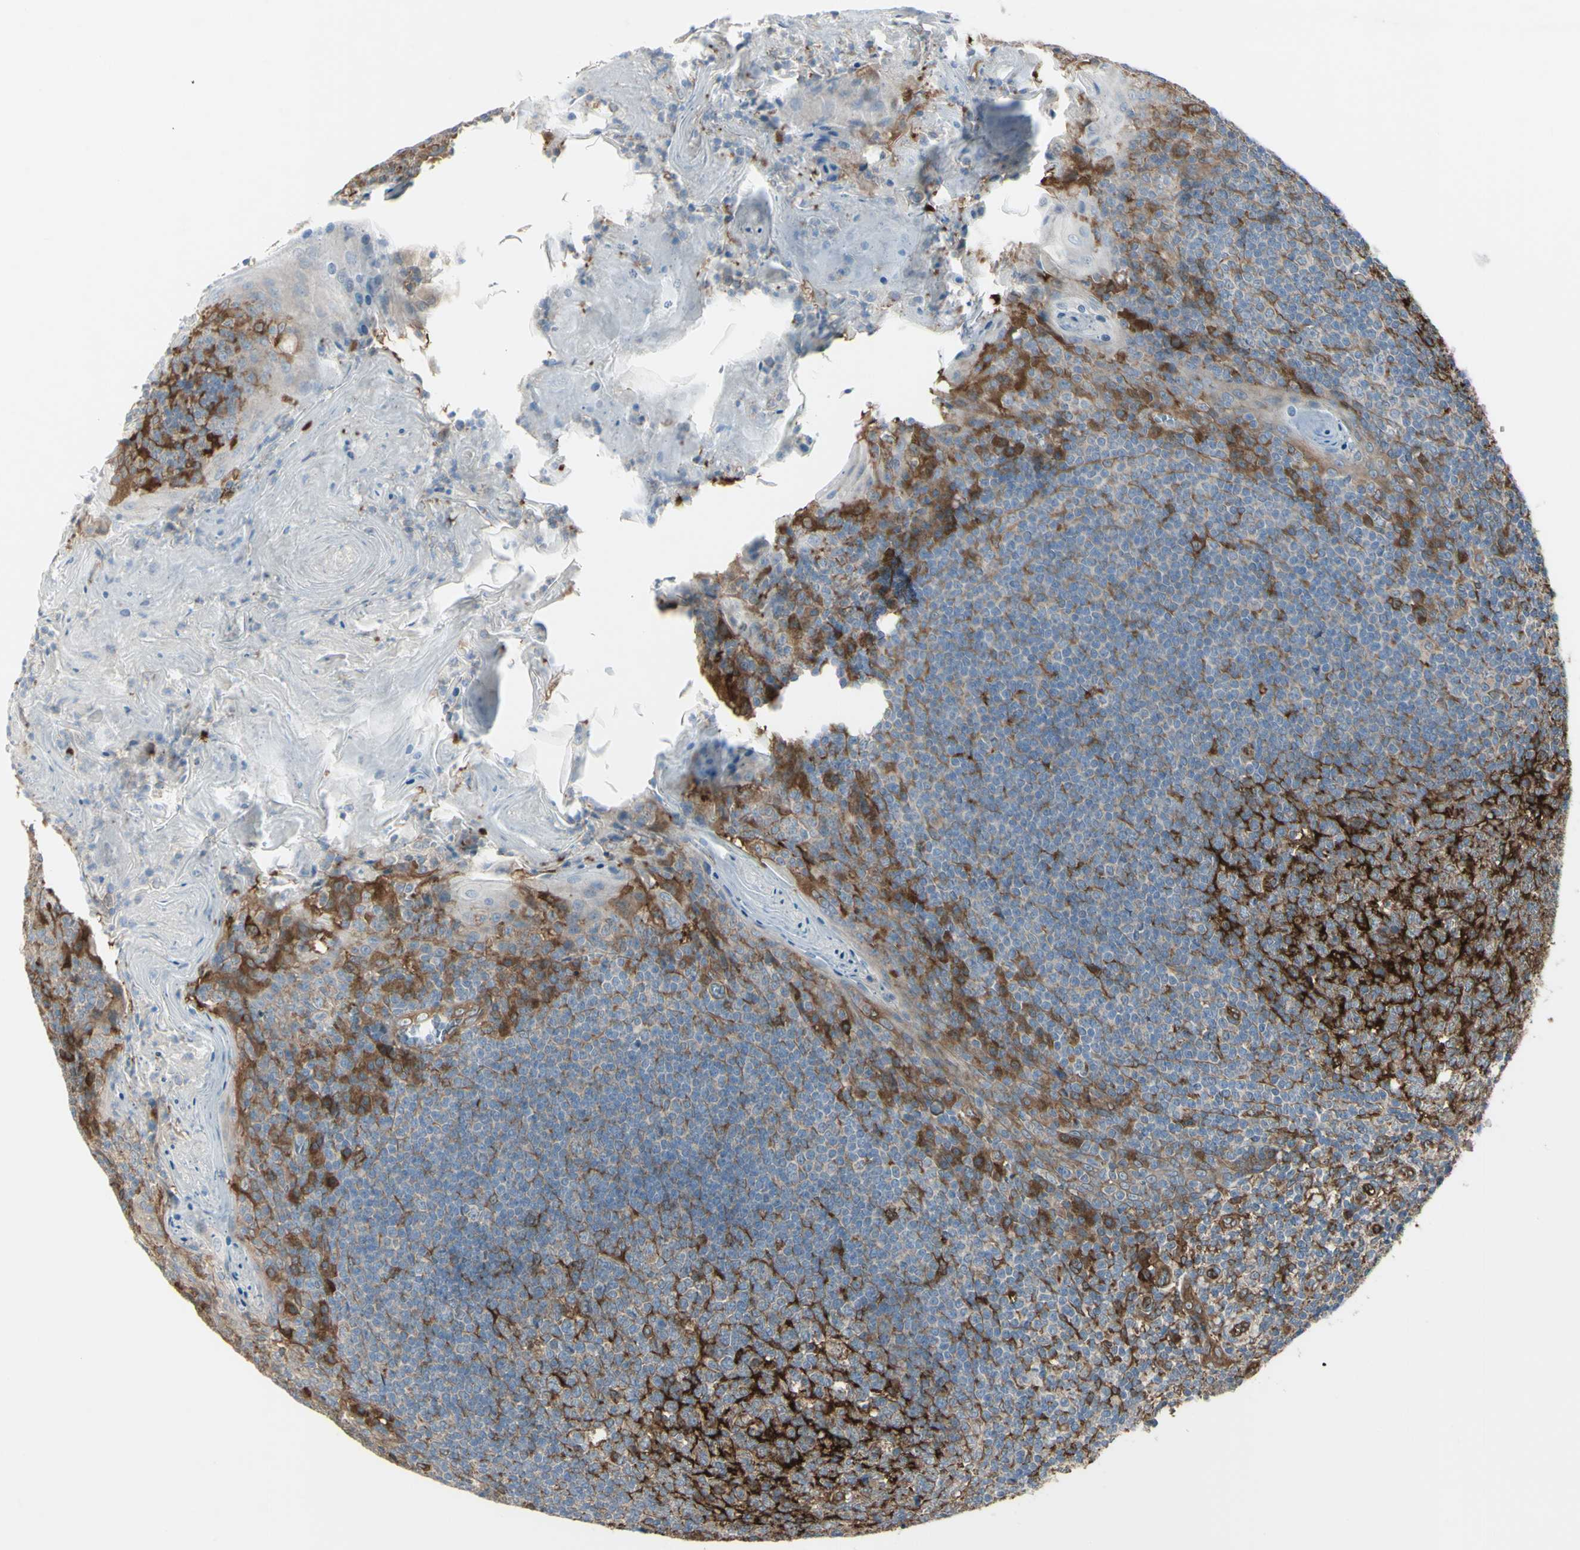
{"staining": {"intensity": "moderate", "quantity": ">75%", "location": "cytoplasmic/membranous"}, "tissue": "tonsil", "cell_type": "Germinal center cells", "image_type": "normal", "snomed": [{"axis": "morphology", "description": "Normal tissue, NOS"}, {"axis": "topography", "description": "Tonsil"}], "caption": "Immunohistochemical staining of unremarkable tonsil reveals moderate cytoplasmic/membranous protein staining in approximately >75% of germinal center cells.", "gene": "IGSF9B", "patient": {"sex": "male", "age": 31}}